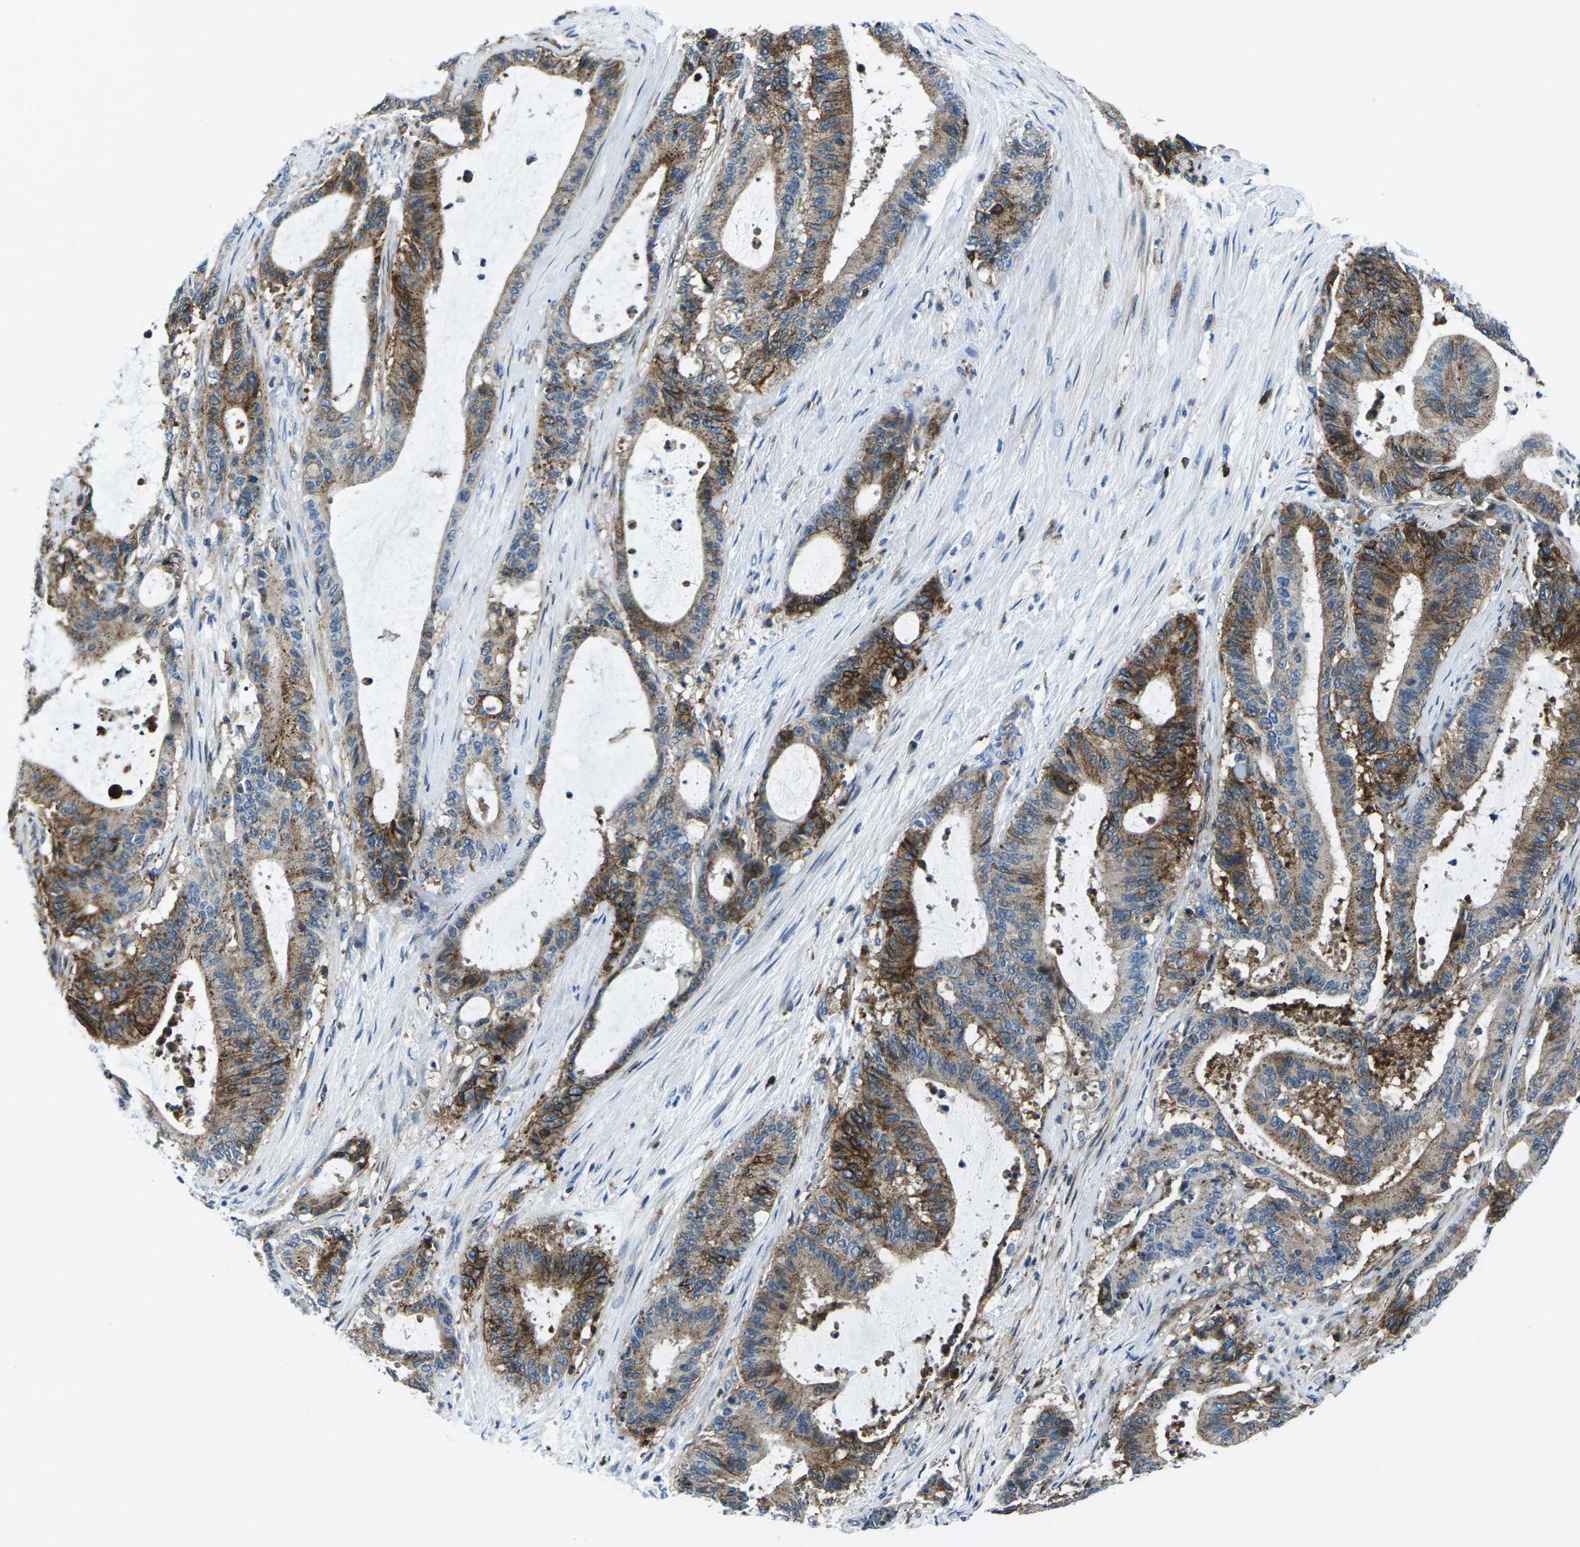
{"staining": {"intensity": "strong", "quantity": ">75%", "location": "cytoplasmic/membranous"}, "tissue": "liver cancer", "cell_type": "Tumor cells", "image_type": "cancer", "snomed": [{"axis": "morphology", "description": "Cholangiocarcinoma"}, {"axis": "topography", "description": "Liver"}], "caption": "This is an image of immunohistochemistry staining of liver cancer, which shows strong positivity in the cytoplasmic/membranous of tumor cells.", "gene": "SOCS4", "patient": {"sex": "female", "age": 73}}